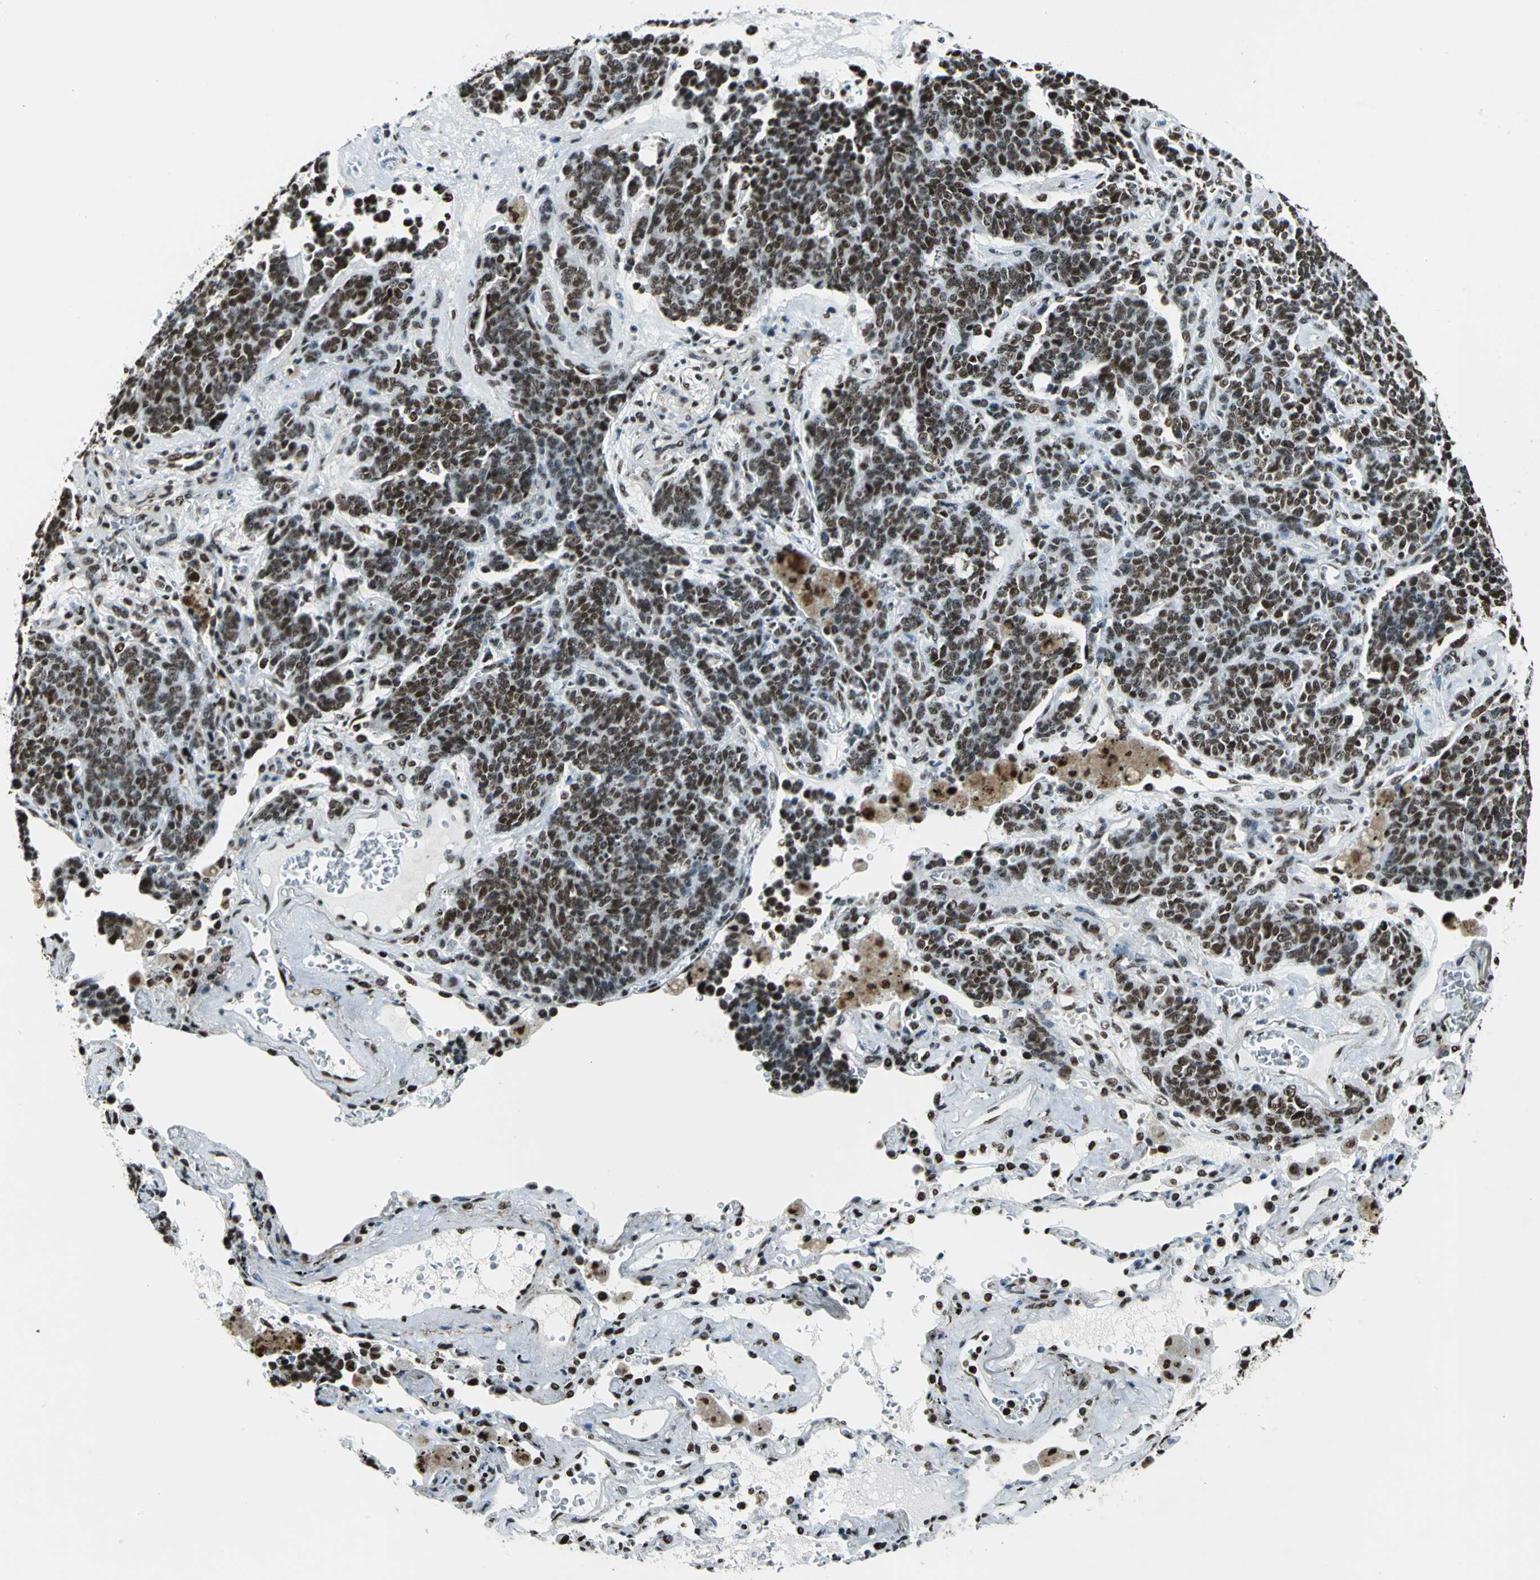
{"staining": {"intensity": "moderate", "quantity": ">75%", "location": "nuclear"}, "tissue": "lung cancer", "cell_type": "Tumor cells", "image_type": "cancer", "snomed": [{"axis": "morphology", "description": "Neoplasm, malignant, NOS"}, {"axis": "topography", "description": "Lung"}], "caption": "Lung cancer stained with DAB IHC exhibits medium levels of moderate nuclear staining in about >75% of tumor cells.", "gene": "APEX1", "patient": {"sex": "female", "age": 58}}